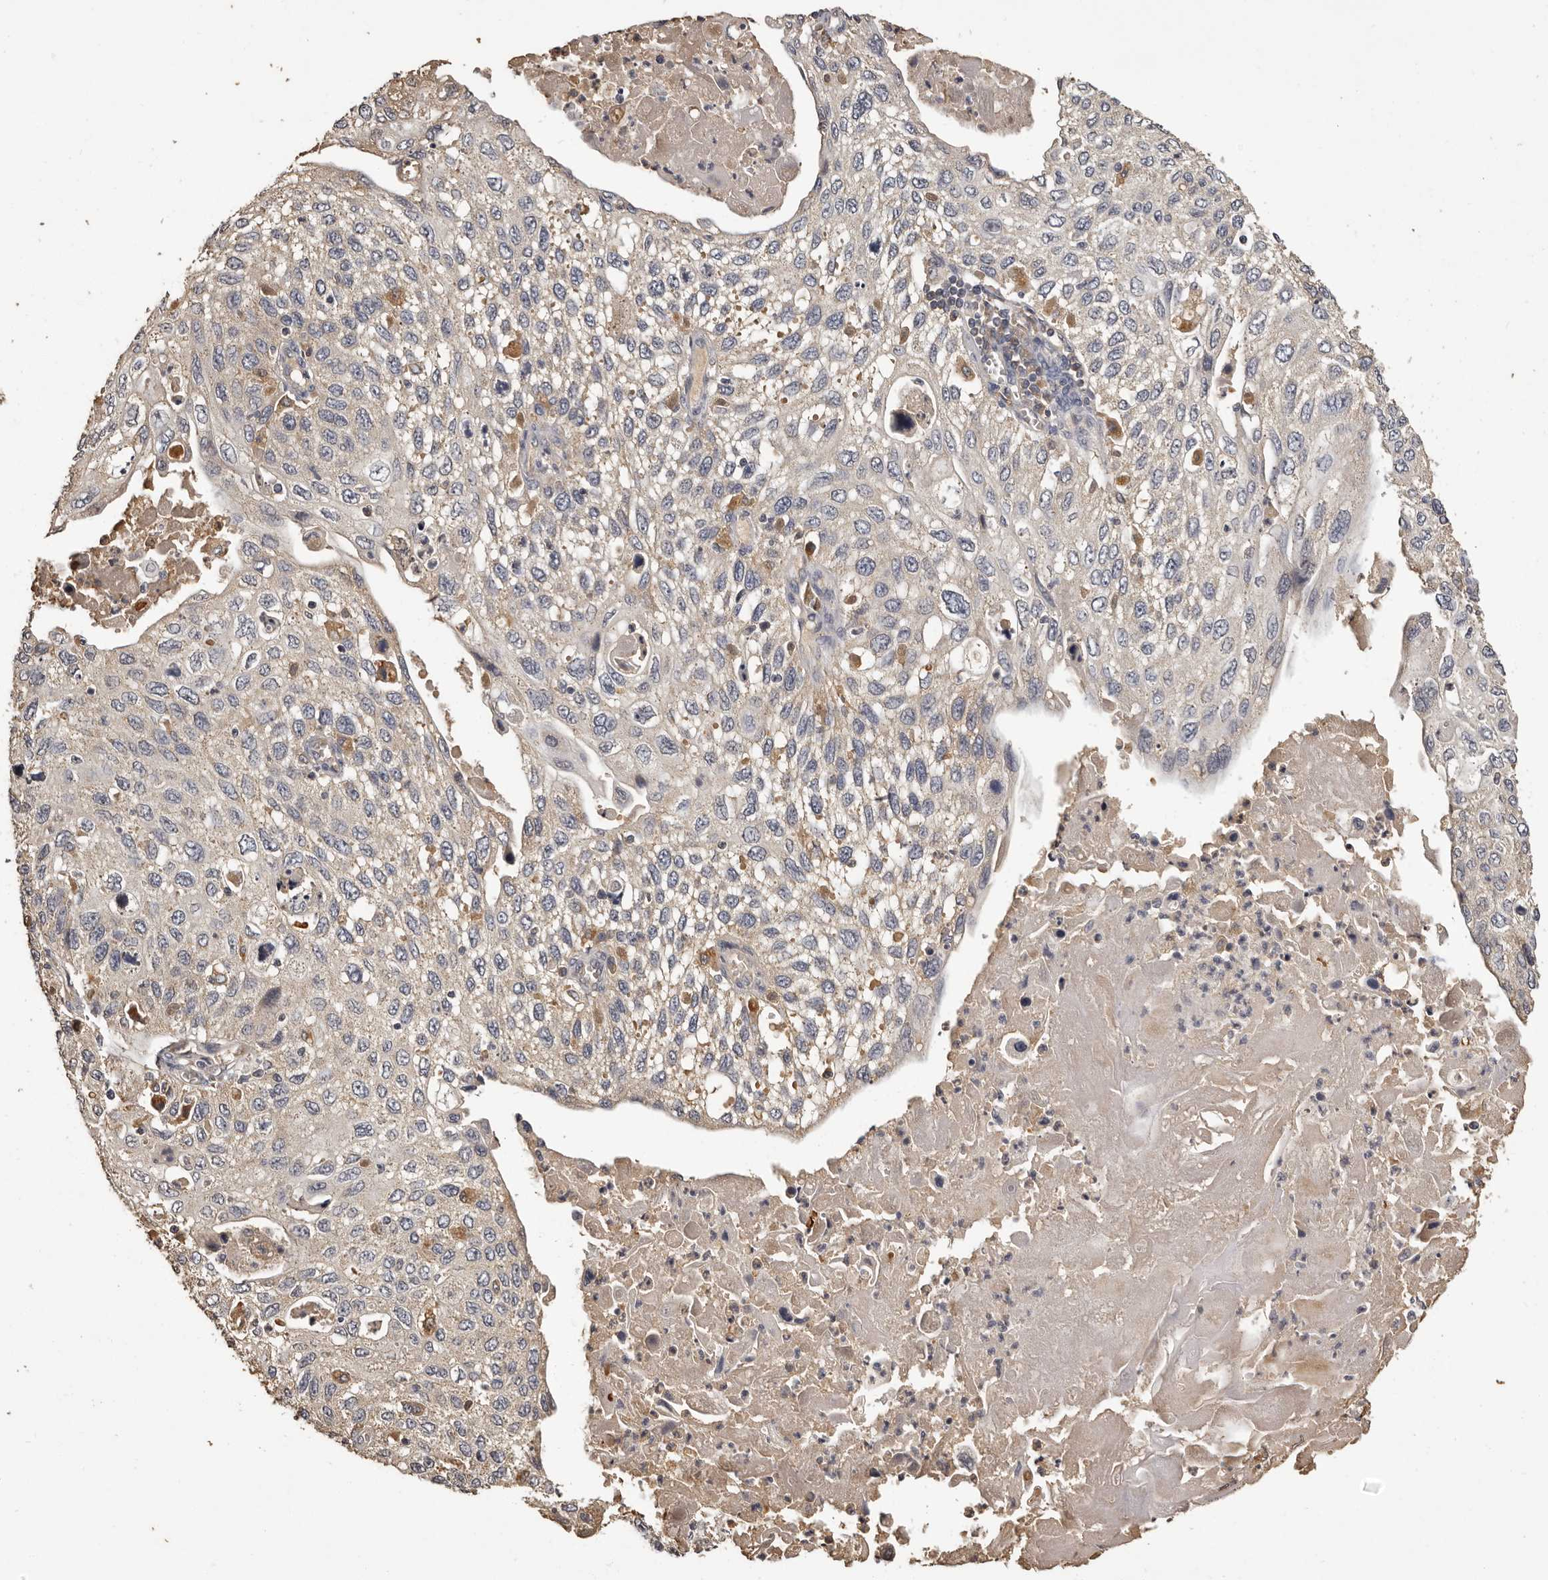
{"staining": {"intensity": "negative", "quantity": "none", "location": "none"}, "tissue": "cervical cancer", "cell_type": "Tumor cells", "image_type": "cancer", "snomed": [{"axis": "morphology", "description": "Squamous cell carcinoma, NOS"}, {"axis": "topography", "description": "Cervix"}], "caption": "This is an immunohistochemistry (IHC) micrograph of human cervical cancer (squamous cell carcinoma). There is no expression in tumor cells.", "gene": "MGAT5", "patient": {"sex": "female", "age": 70}}